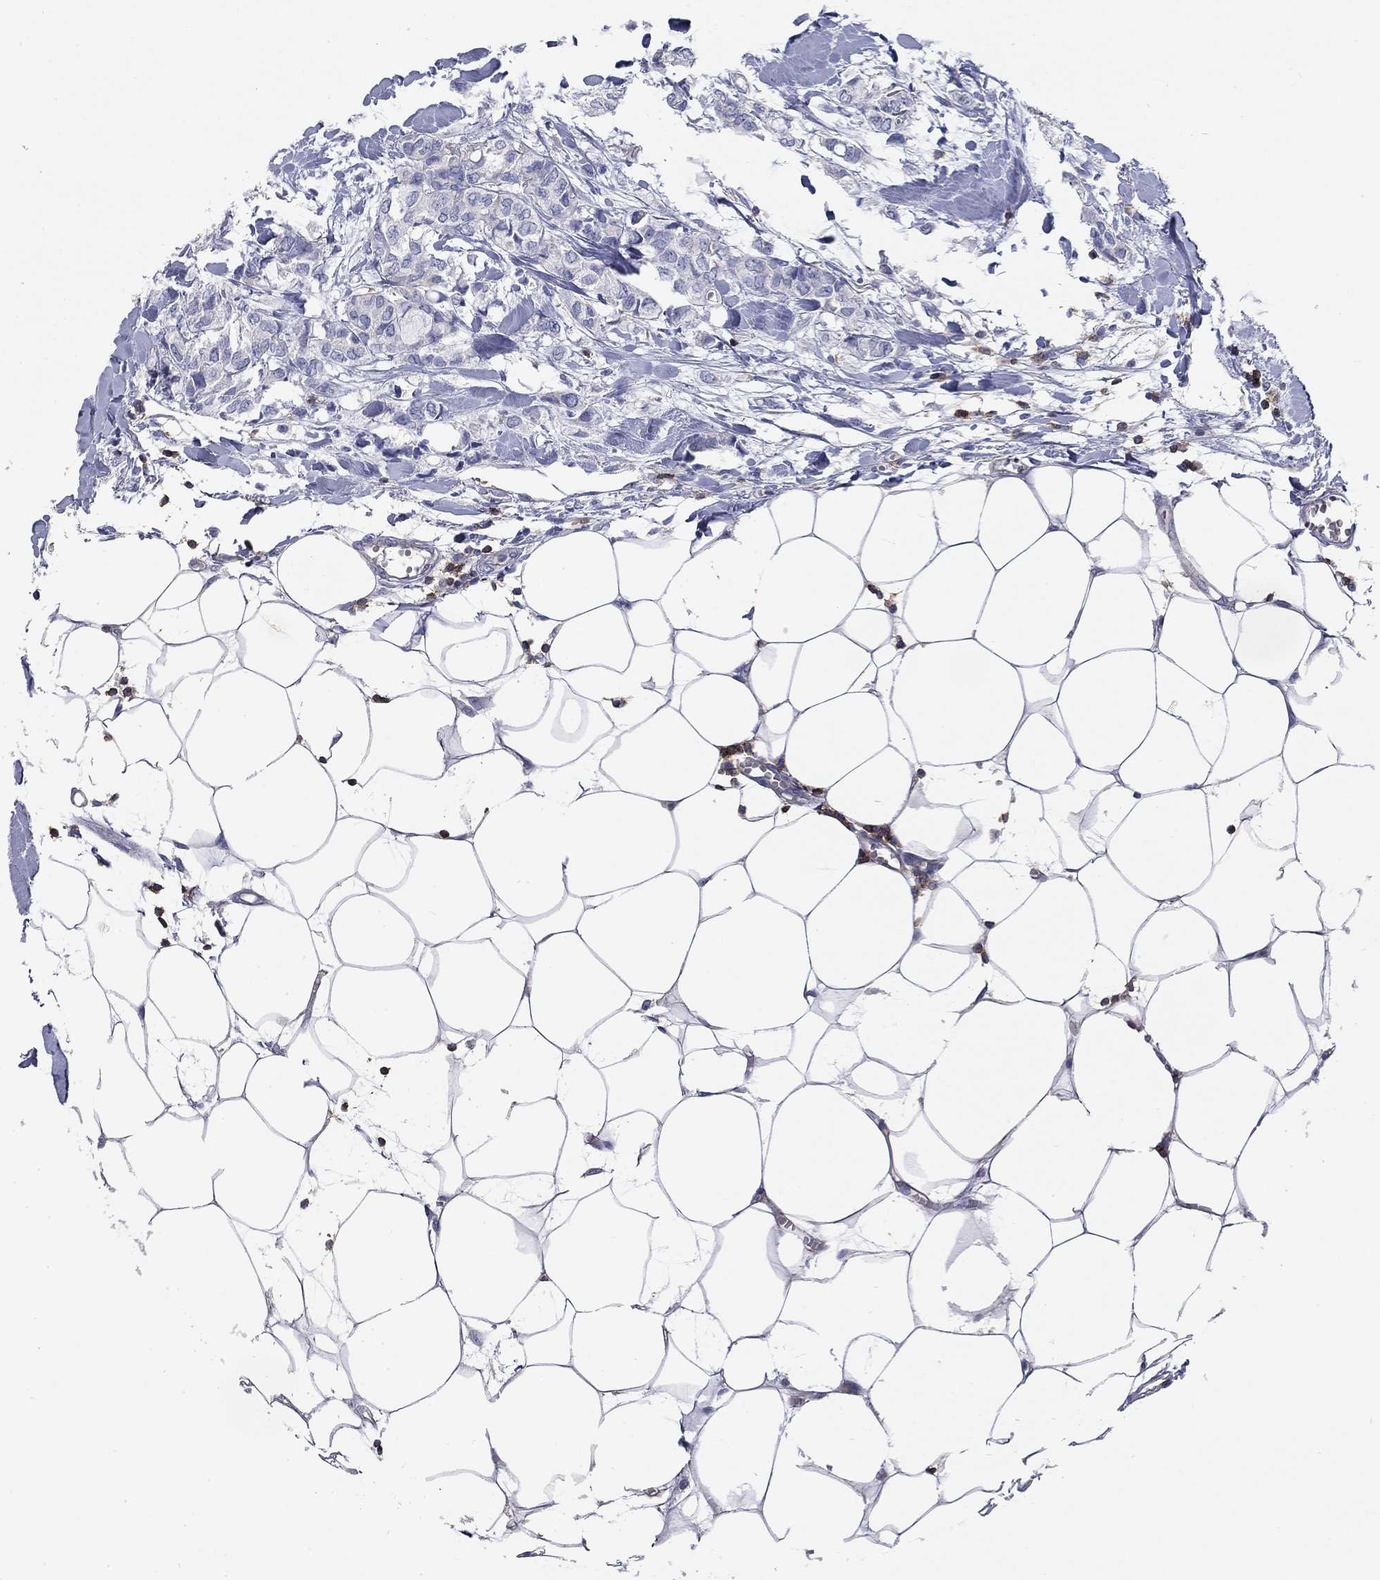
{"staining": {"intensity": "negative", "quantity": "none", "location": "none"}, "tissue": "breast cancer", "cell_type": "Tumor cells", "image_type": "cancer", "snomed": [{"axis": "morphology", "description": "Duct carcinoma"}, {"axis": "topography", "description": "Breast"}], "caption": "A high-resolution micrograph shows IHC staining of intraductal carcinoma (breast), which exhibits no significant positivity in tumor cells. Nuclei are stained in blue.", "gene": "SIT1", "patient": {"sex": "female", "age": 85}}